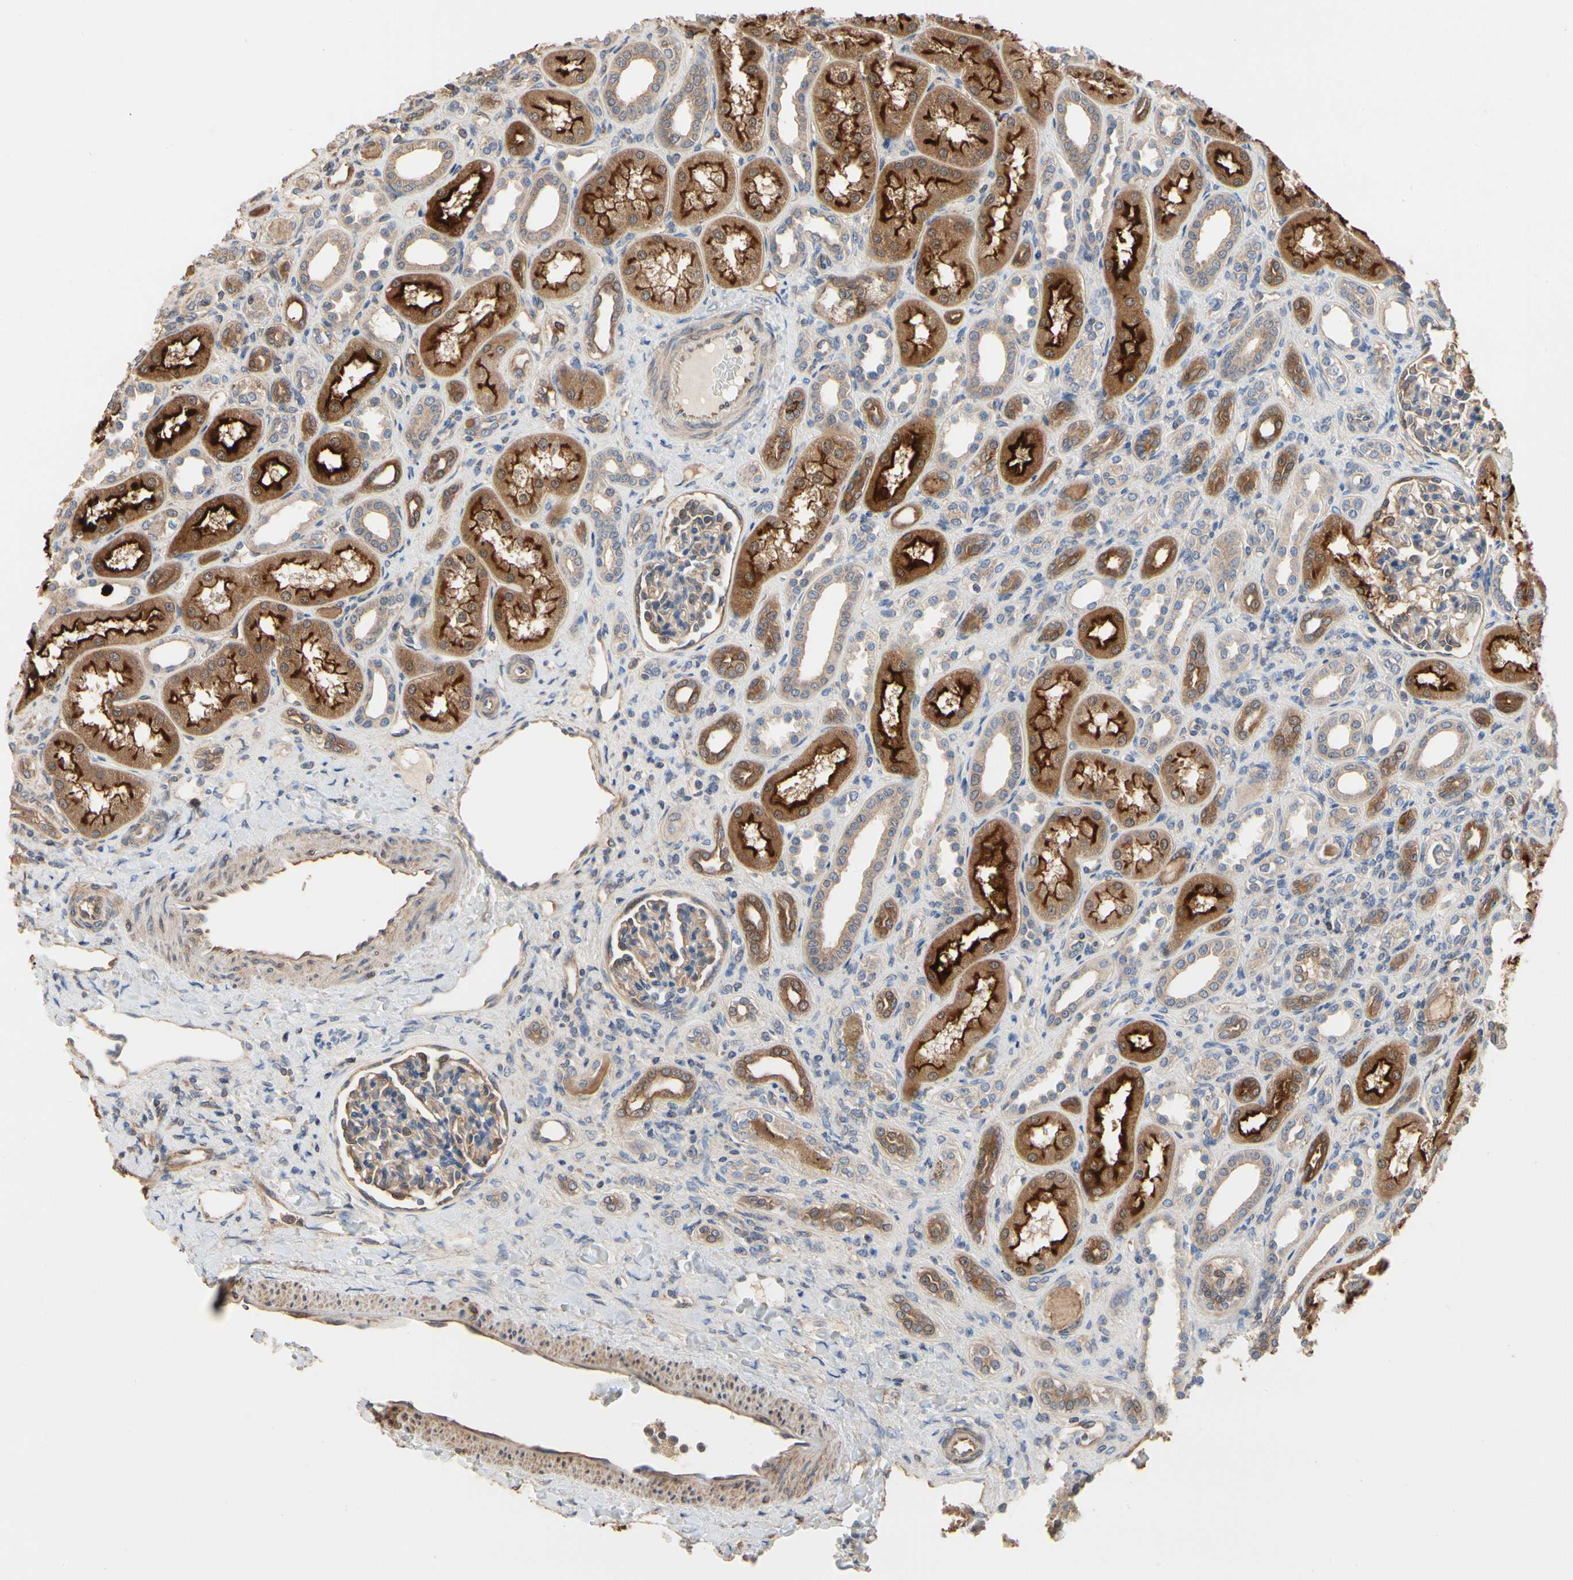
{"staining": {"intensity": "weak", "quantity": ">75%", "location": "cytoplasmic/membranous"}, "tissue": "kidney", "cell_type": "Cells in glomeruli", "image_type": "normal", "snomed": [{"axis": "morphology", "description": "Normal tissue, NOS"}, {"axis": "topography", "description": "Kidney"}], "caption": "This image shows benign kidney stained with immunohistochemistry (IHC) to label a protein in brown. The cytoplasmic/membranous of cells in glomeruli show weak positivity for the protein. Nuclei are counter-stained blue.", "gene": "PDZK1", "patient": {"sex": "male", "age": 7}}